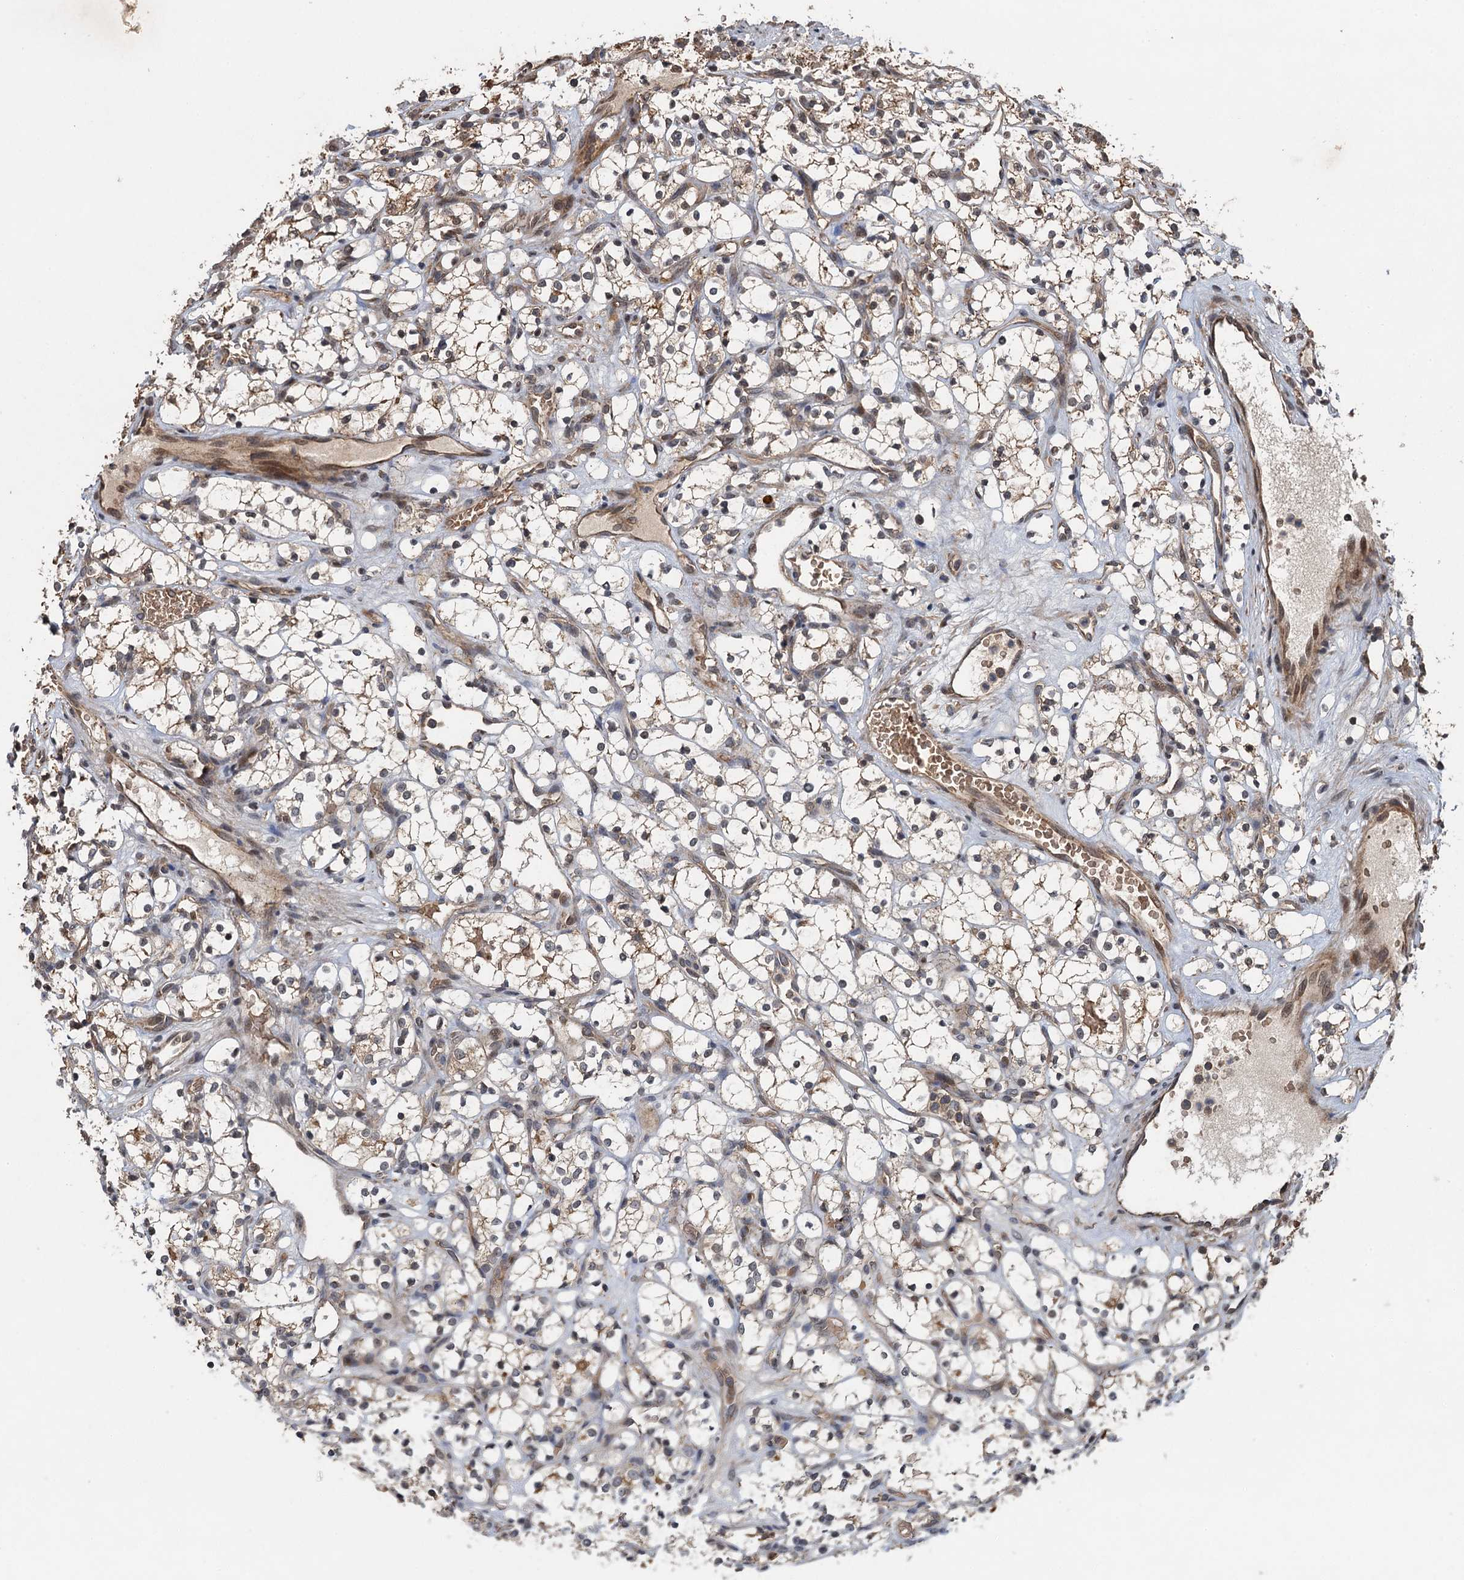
{"staining": {"intensity": "weak", "quantity": "25%-75%", "location": "cytoplasmic/membranous"}, "tissue": "renal cancer", "cell_type": "Tumor cells", "image_type": "cancer", "snomed": [{"axis": "morphology", "description": "Adenocarcinoma, NOS"}, {"axis": "topography", "description": "Kidney"}], "caption": "Weak cytoplasmic/membranous staining is identified in about 25%-75% of tumor cells in renal cancer.", "gene": "SNX32", "patient": {"sex": "female", "age": 69}}